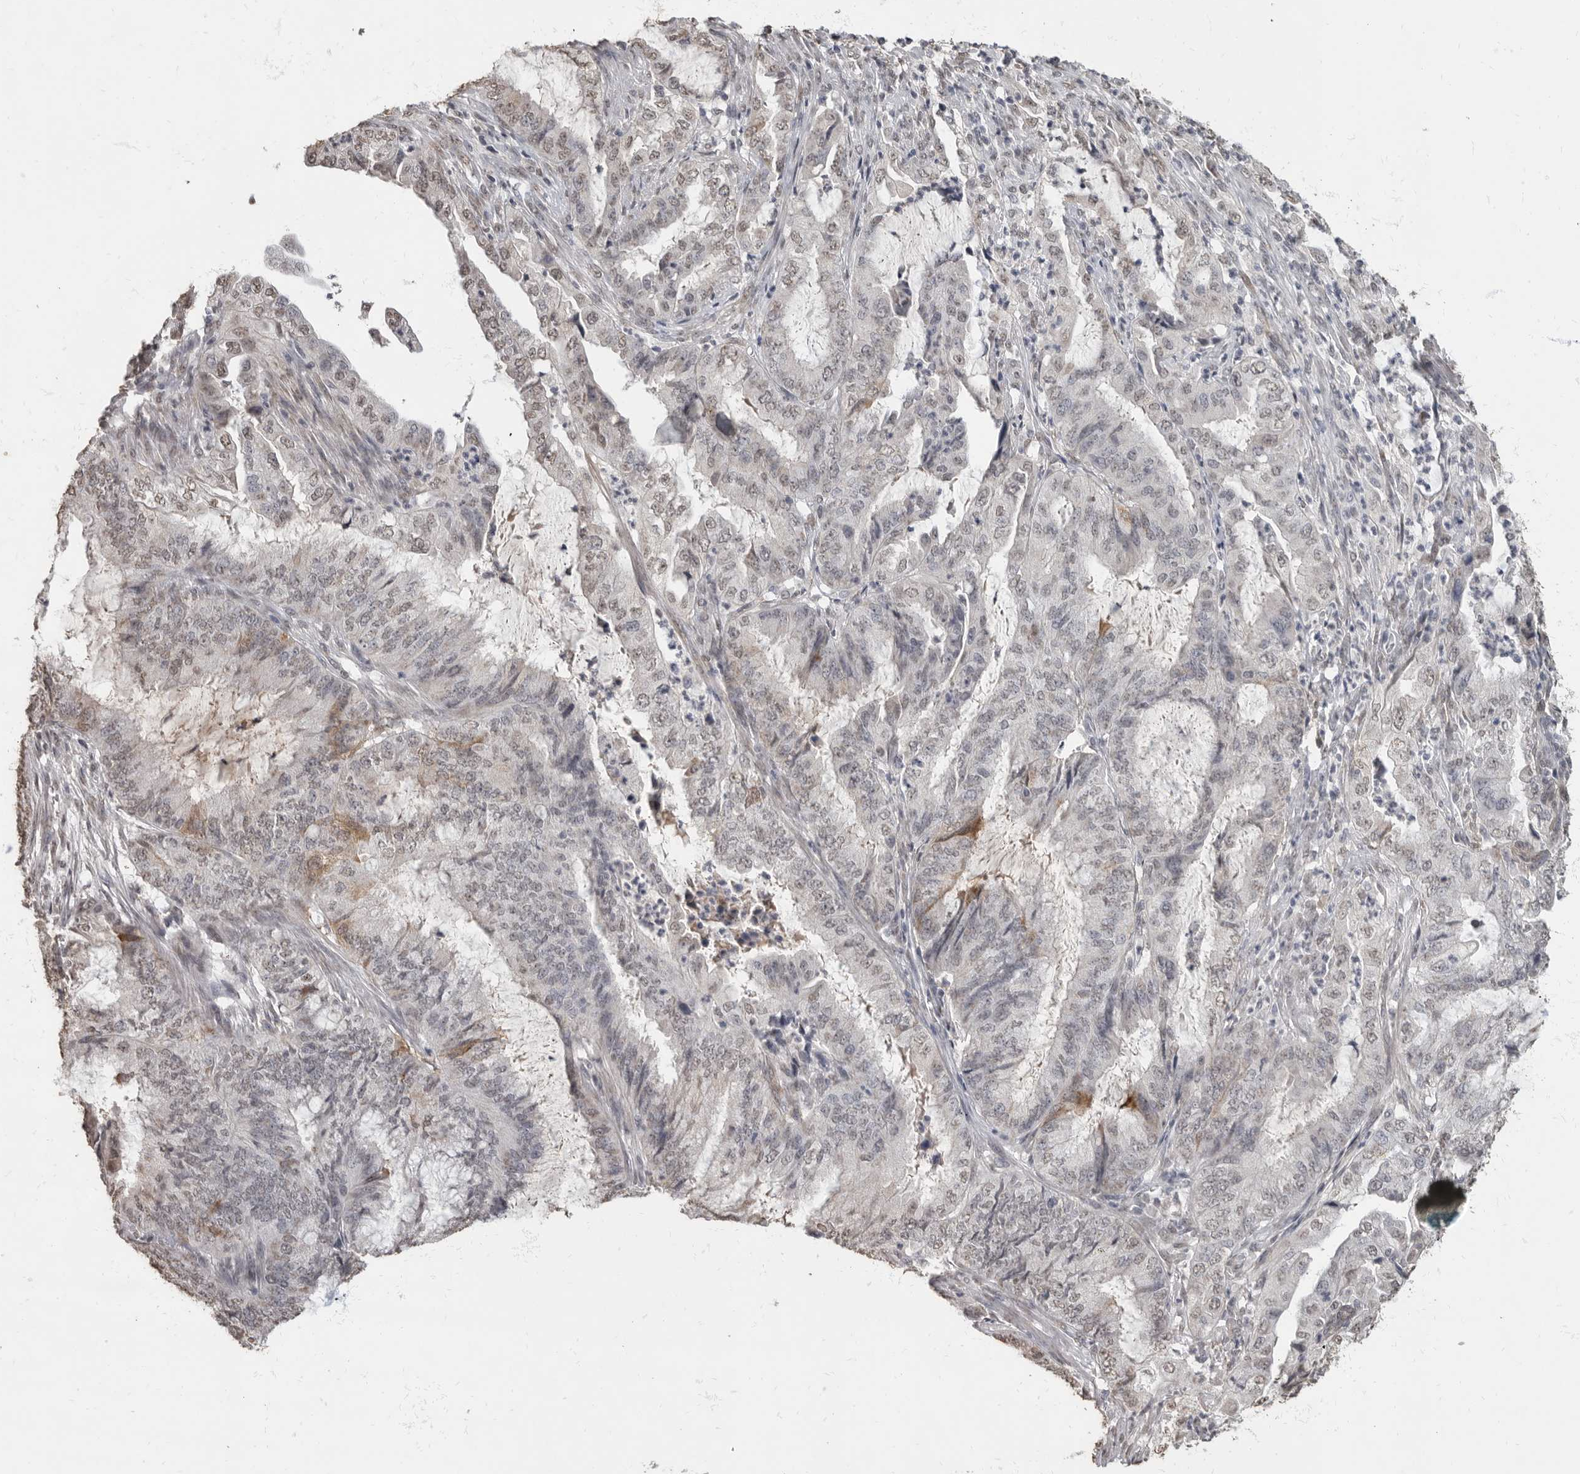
{"staining": {"intensity": "weak", "quantity": "<25%", "location": "nuclear"}, "tissue": "endometrial cancer", "cell_type": "Tumor cells", "image_type": "cancer", "snomed": [{"axis": "morphology", "description": "Adenocarcinoma, NOS"}, {"axis": "topography", "description": "Endometrium"}], "caption": "DAB immunohistochemical staining of endometrial cancer exhibits no significant staining in tumor cells. Nuclei are stained in blue.", "gene": "NBL1", "patient": {"sex": "female", "age": 49}}